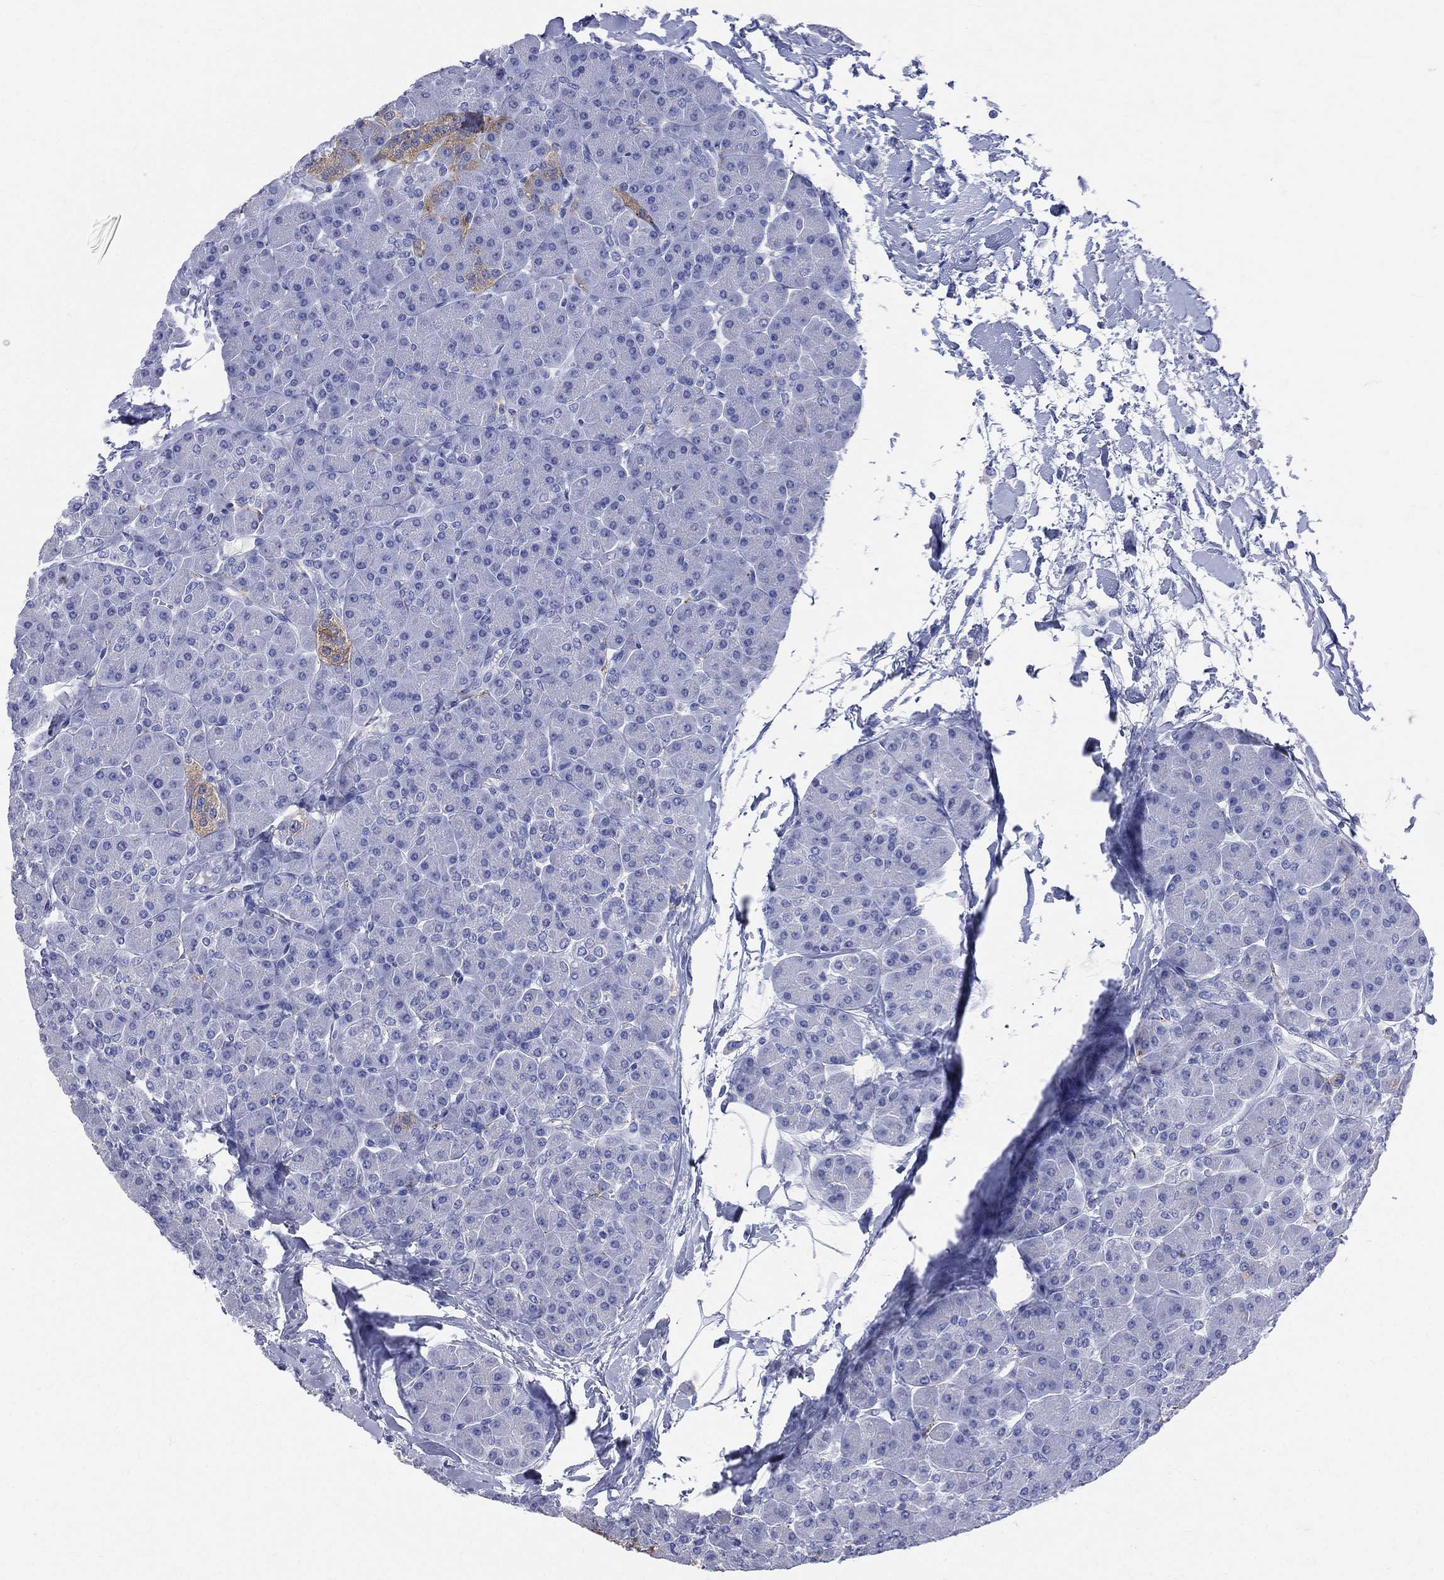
{"staining": {"intensity": "negative", "quantity": "none", "location": "none"}, "tissue": "pancreas", "cell_type": "Exocrine glandular cells", "image_type": "normal", "snomed": [{"axis": "morphology", "description": "Normal tissue, NOS"}, {"axis": "topography", "description": "Pancreas"}], "caption": "IHC image of benign pancreas: pancreas stained with DAB displays no significant protein positivity in exocrine glandular cells.", "gene": "SYP", "patient": {"sex": "female", "age": 44}}